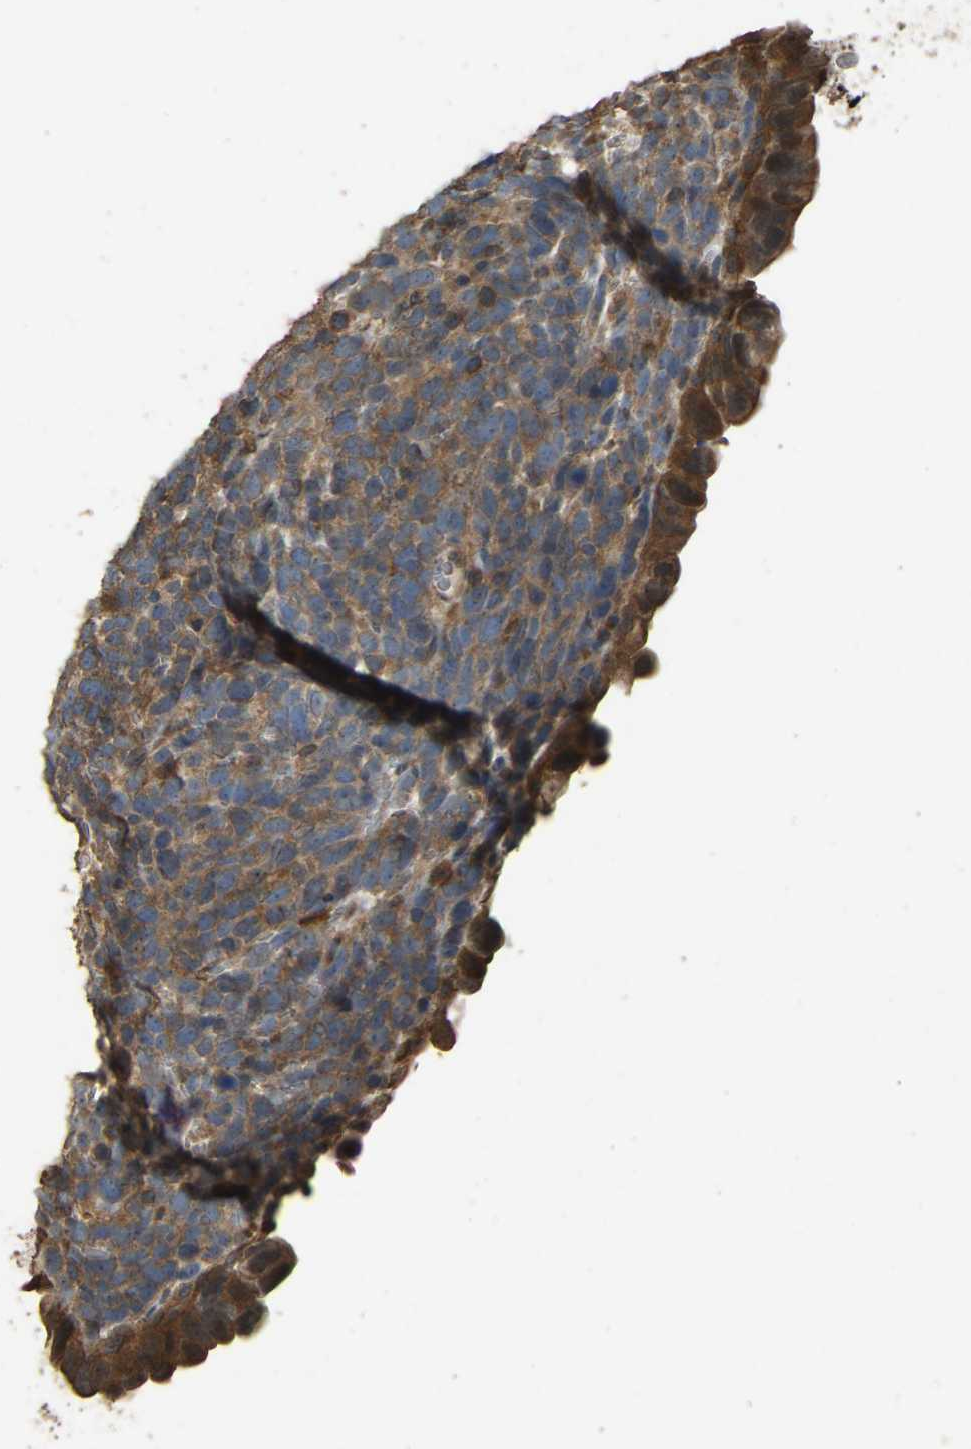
{"staining": {"intensity": "moderate", "quantity": ">75%", "location": "cytoplasmic/membranous"}, "tissue": "urothelial cancer", "cell_type": "Tumor cells", "image_type": "cancer", "snomed": [{"axis": "morphology", "description": "Urothelial carcinoma, High grade"}, {"axis": "topography", "description": "Urinary bladder"}], "caption": "Brown immunohistochemical staining in human urothelial carcinoma (high-grade) reveals moderate cytoplasmic/membranous positivity in approximately >75% of tumor cells.", "gene": "FHIT", "patient": {"sex": "female", "age": 82}}